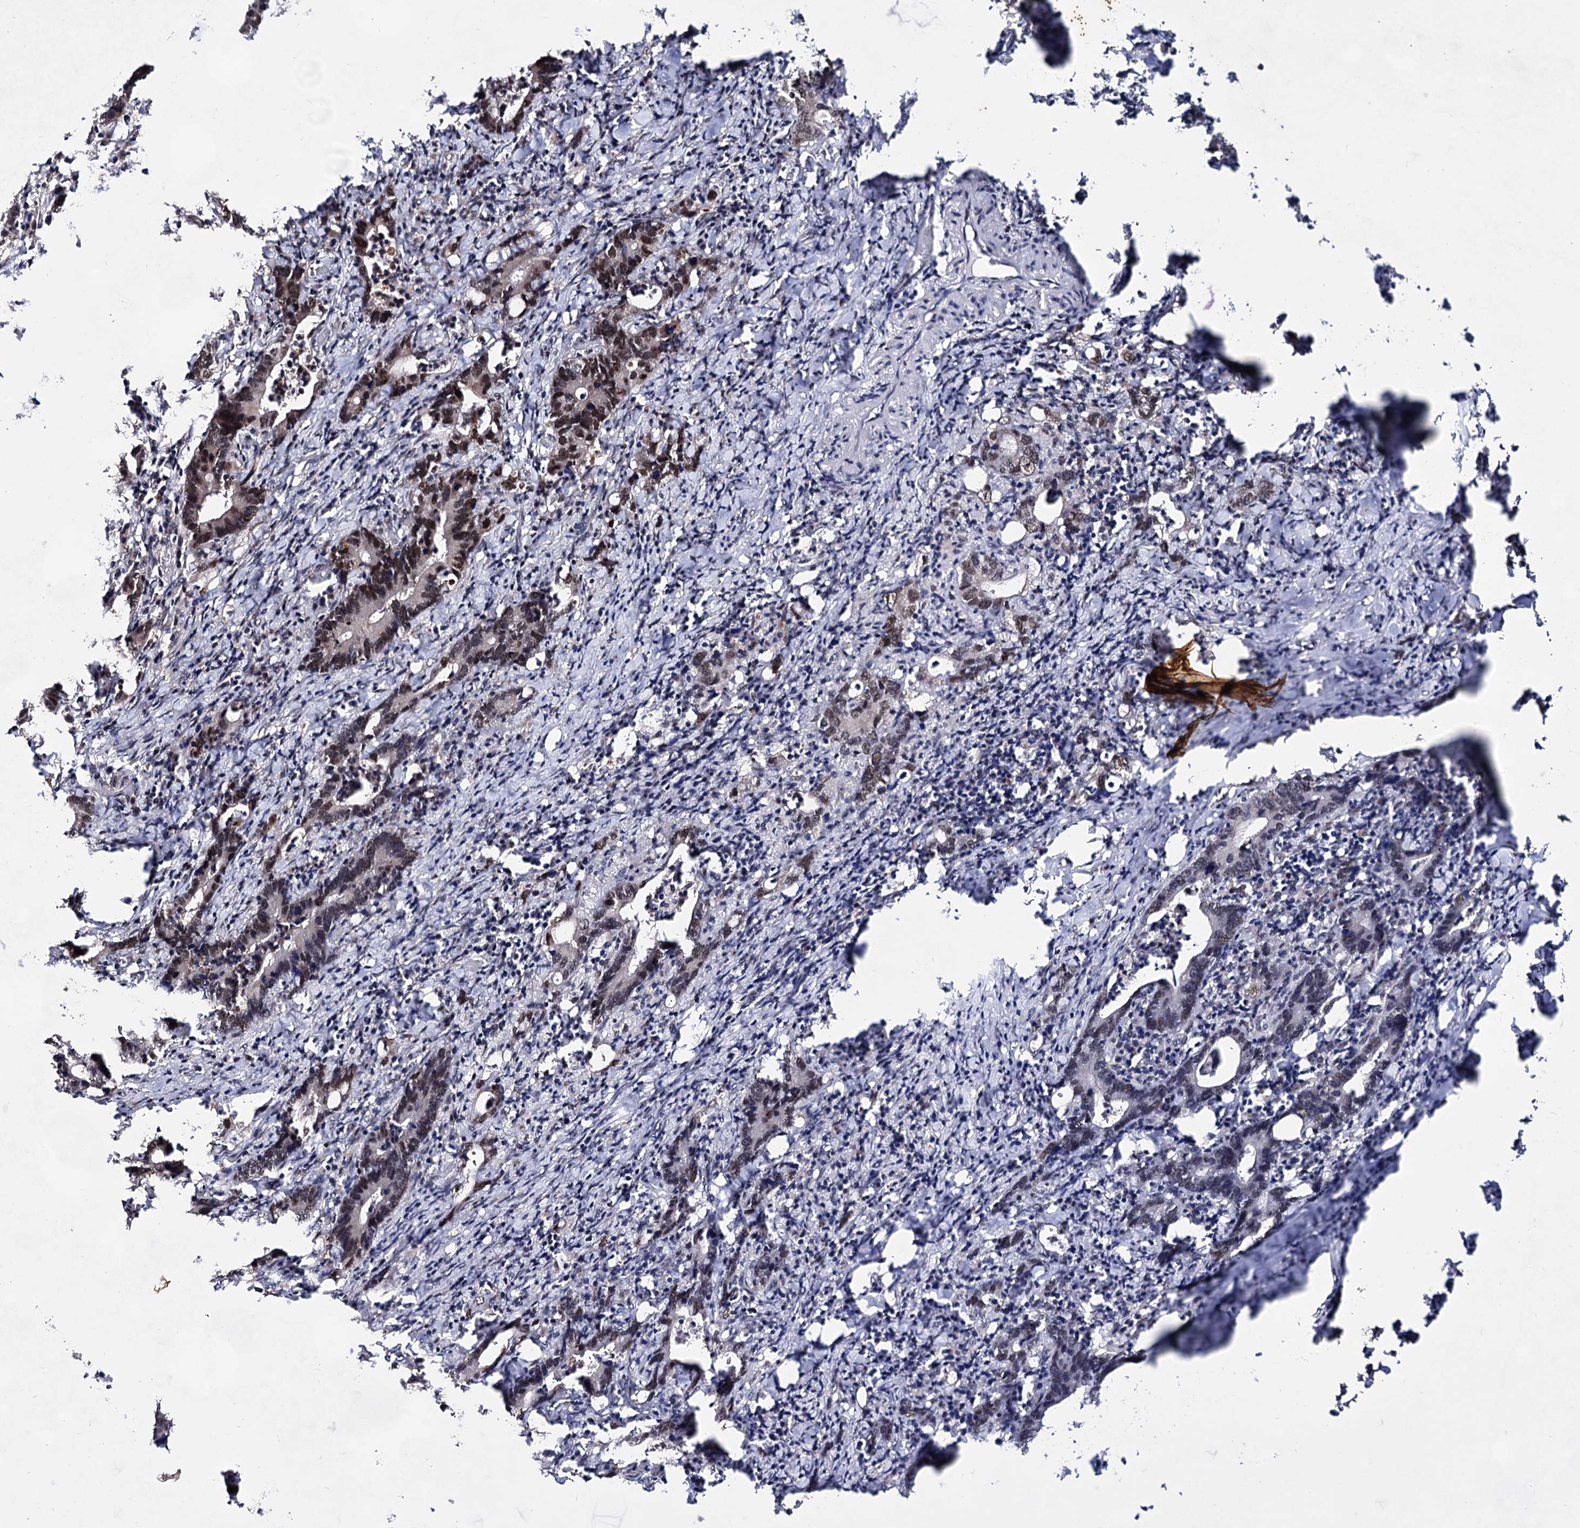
{"staining": {"intensity": "moderate", "quantity": ">75%", "location": "nuclear"}, "tissue": "colorectal cancer", "cell_type": "Tumor cells", "image_type": "cancer", "snomed": [{"axis": "morphology", "description": "Adenocarcinoma, NOS"}, {"axis": "topography", "description": "Colon"}], "caption": "This photomicrograph shows adenocarcinoma (colorectal) stained with immunohistochemistry to label a protein in brown. The nuclear of tumor cells show moderate positivity for the protein. Nuclei are counter-stained blue.", "gene": "EXOSC10", "patient": {"sex": "female", "age": 75}}